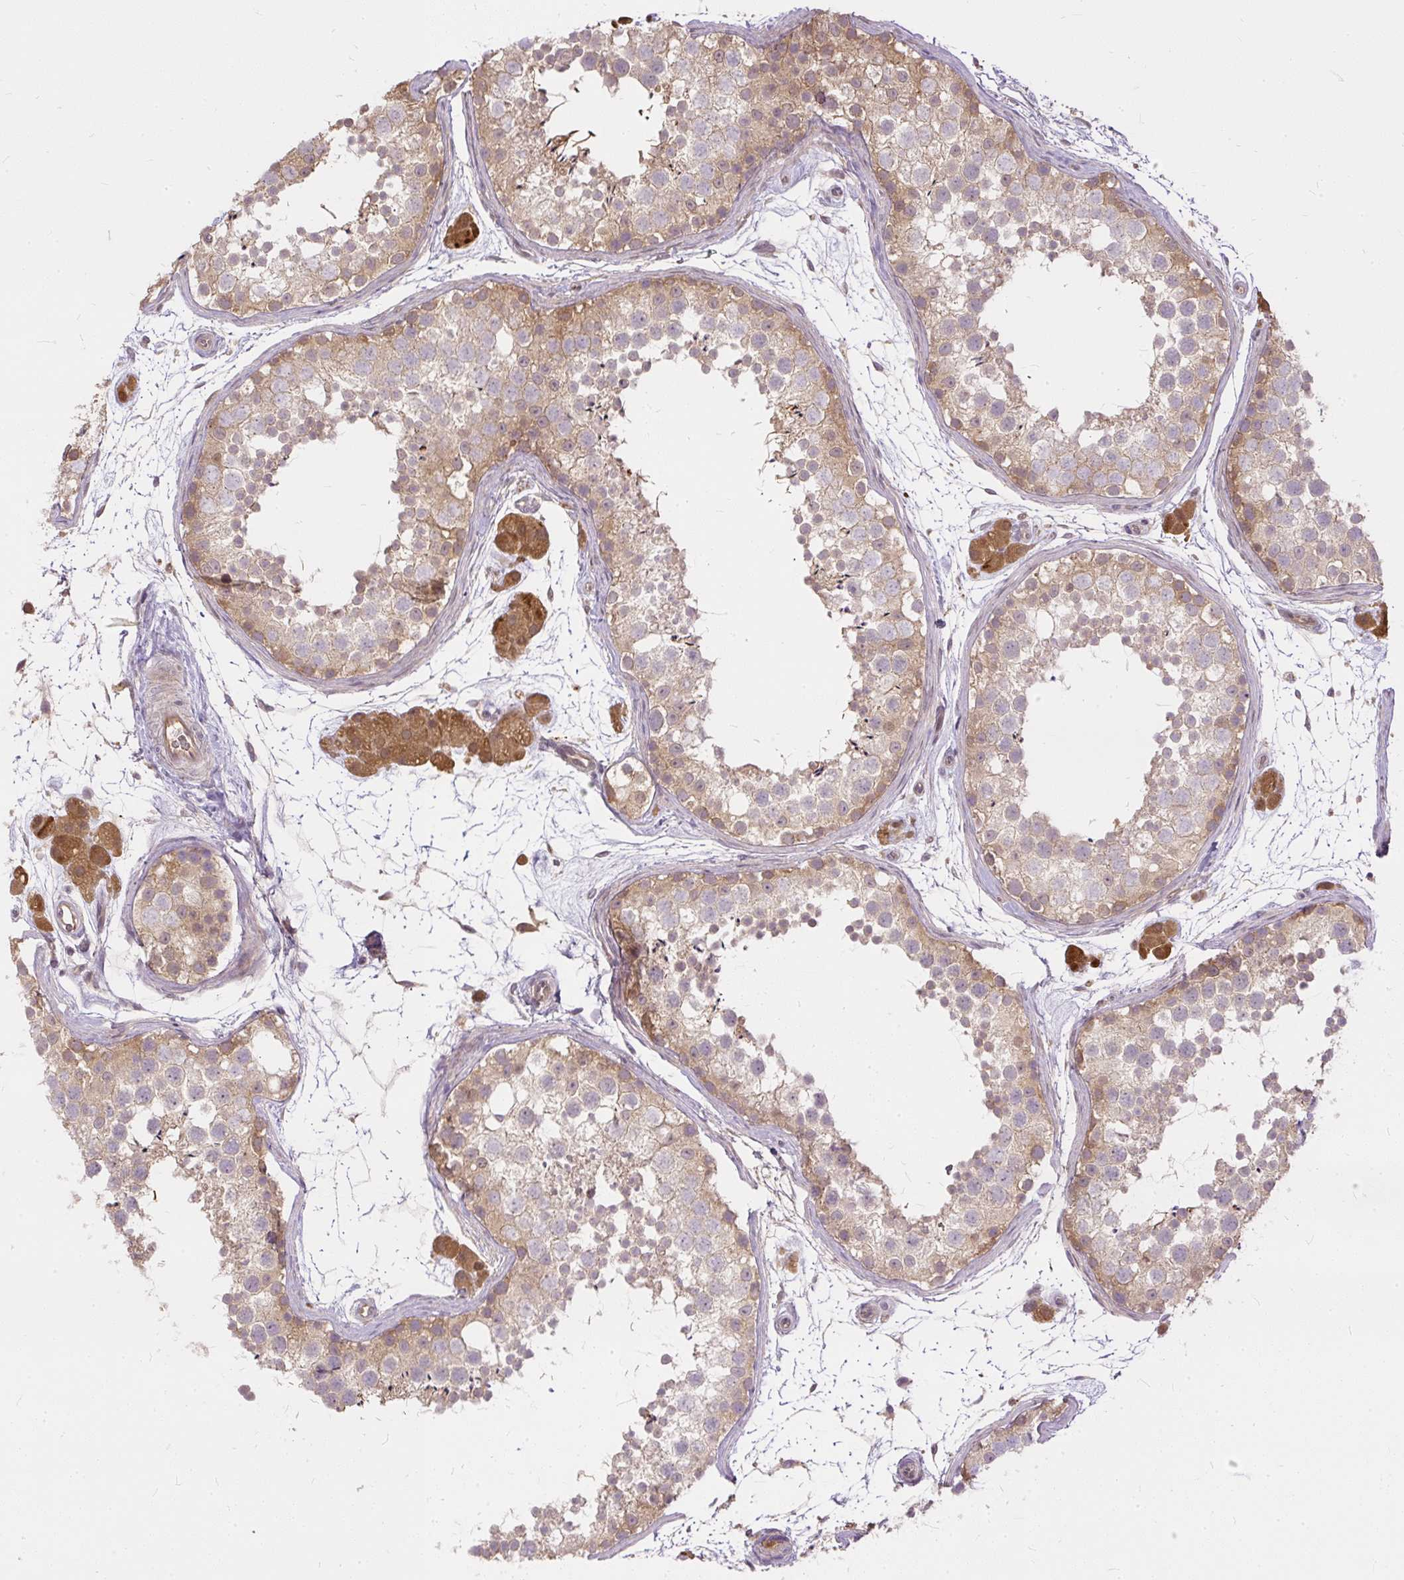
{"staining": {"intensity": "moderate", "quantity": "25%-75%", "location": "cytoplasmic/membranous"}, "tissue": "testis", "cell_type": "Cells in seminiferous ducts", "image_type": "normal", "snomed": [{"axis": "morphology", "description": "Normal tissue, NOS"}, {"axis": "topography", "description": "Testis"}], "caption": "Protein staining reveals moderate cytoplasmic/membranous staining in about 25%-75% of cells in seminiferous ducts in normal testis. The staining is performed using DAB brown chromogen to label protein expression. The nuclei are counter-stained blue using hematoxylin.", "gene": "AP5S1", "patient": {"sex": "male", "age": 41}}